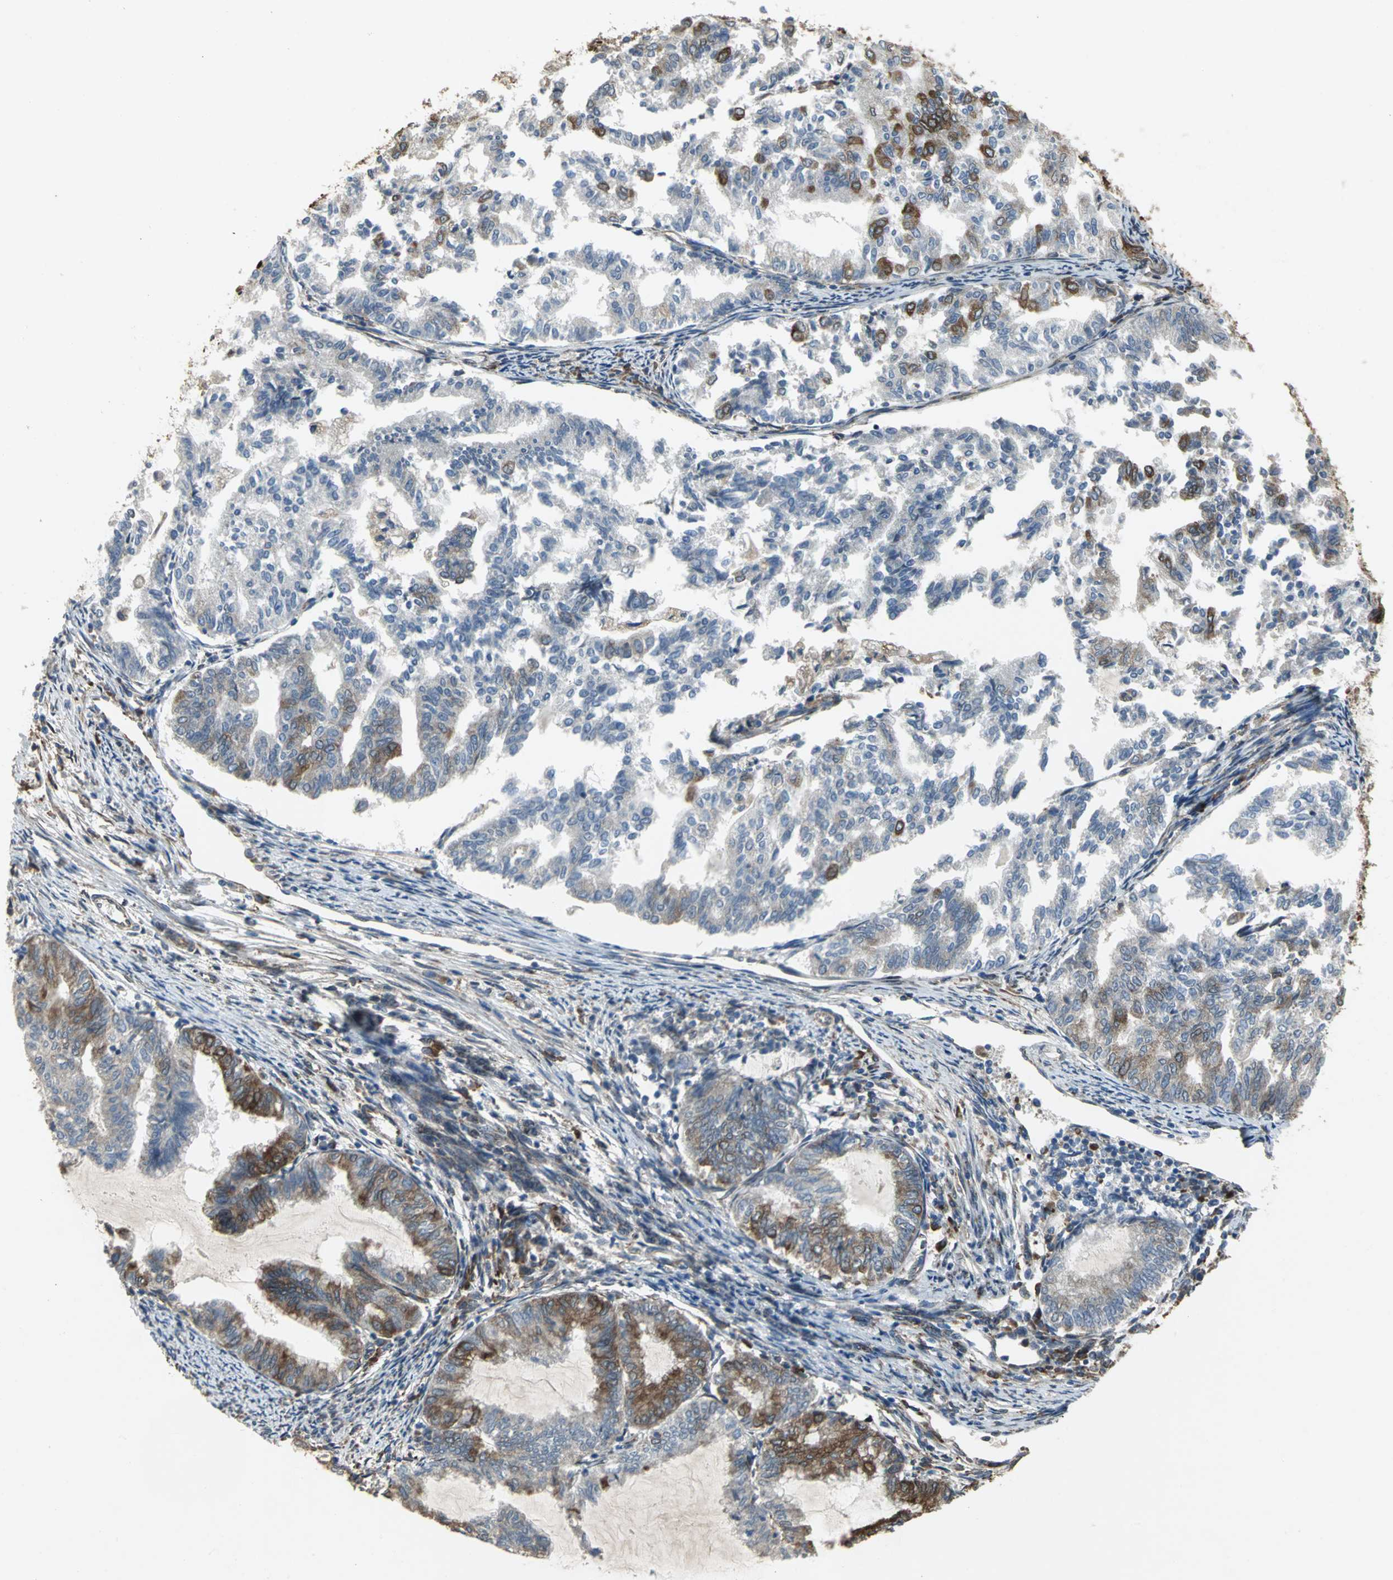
{"staining": {"intensity": "weak", "quantity": "25%-75%", "location": "cytoplasmic/membranous"}, "tissue": "endometrial cancer", "cell_type": "Tumor cells", "image_type": "cancer", "snomed": [{"axis": "morphology", "description": "Adenocarcinoma, NOS"}, {"axis": "topography", "description": "Endometrium"}], "caption": "A histopathology image of endometrial adenocarcinoma stained for a protein shows weak cytoplasmic/membranous brown staining in tumor cells. Nuclei are stained in blue.", "gene": "SYVN1", "patient": {"sex": "female", "age": 79}}